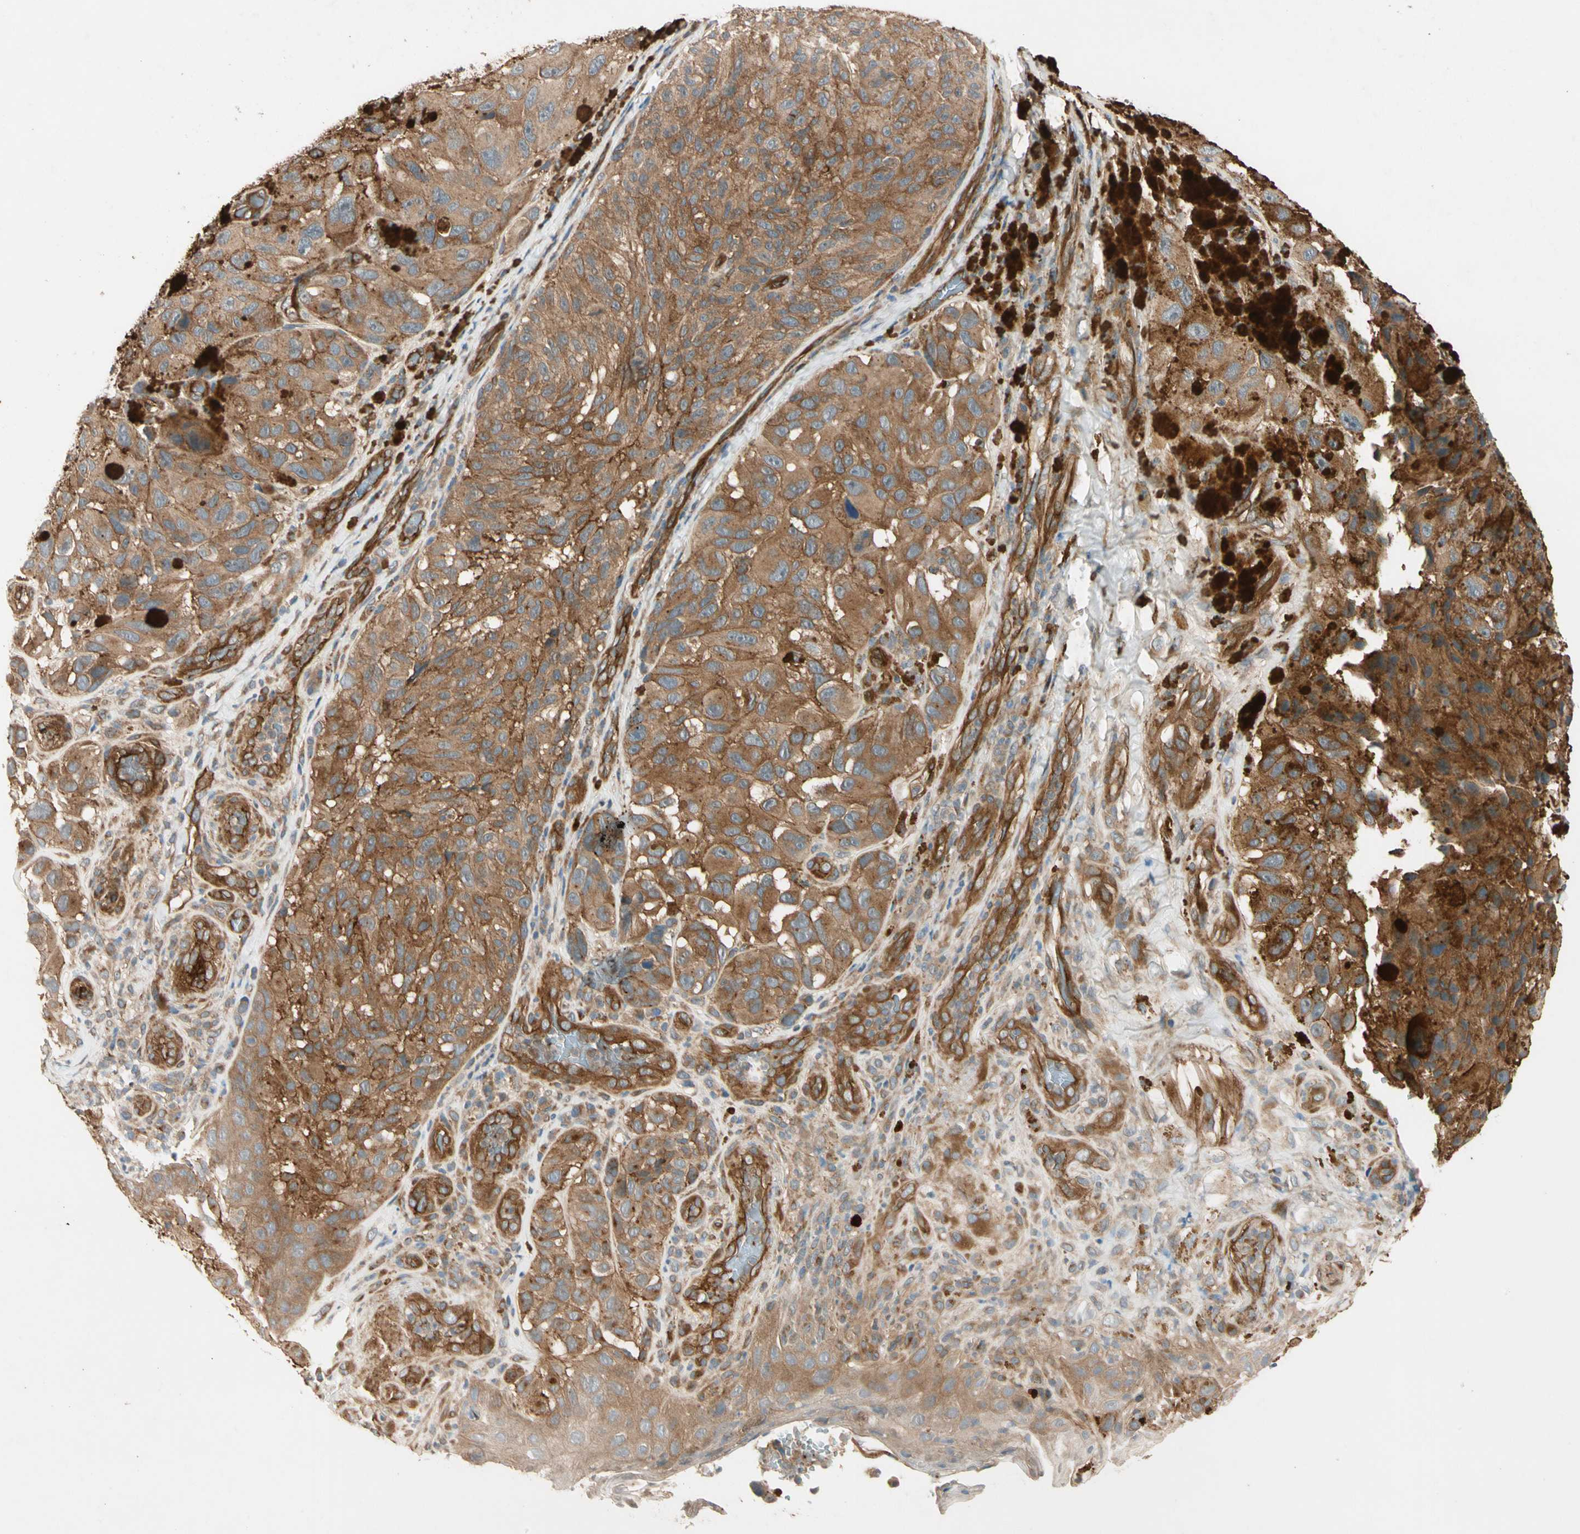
{"staining": {"intensity": "strong", "quantity": ">75%", "location": "cytoplasmic/membranous"}, "tissue": "melanoma", "cell_type": "Tumor cells", "image_type": "cancer", "snomed": [{"axis": "morphology", "description": "Malignant melanoma, NOS"}, {"axis": "topography", "description": "Skin"}], "caption": "A brown stain labels strong cytoplasmic/membranous expression of a protein in malignant melanoma tumor cells.", "gene": "ROCK2", "patient": {"sex": "female", "age": 73}}